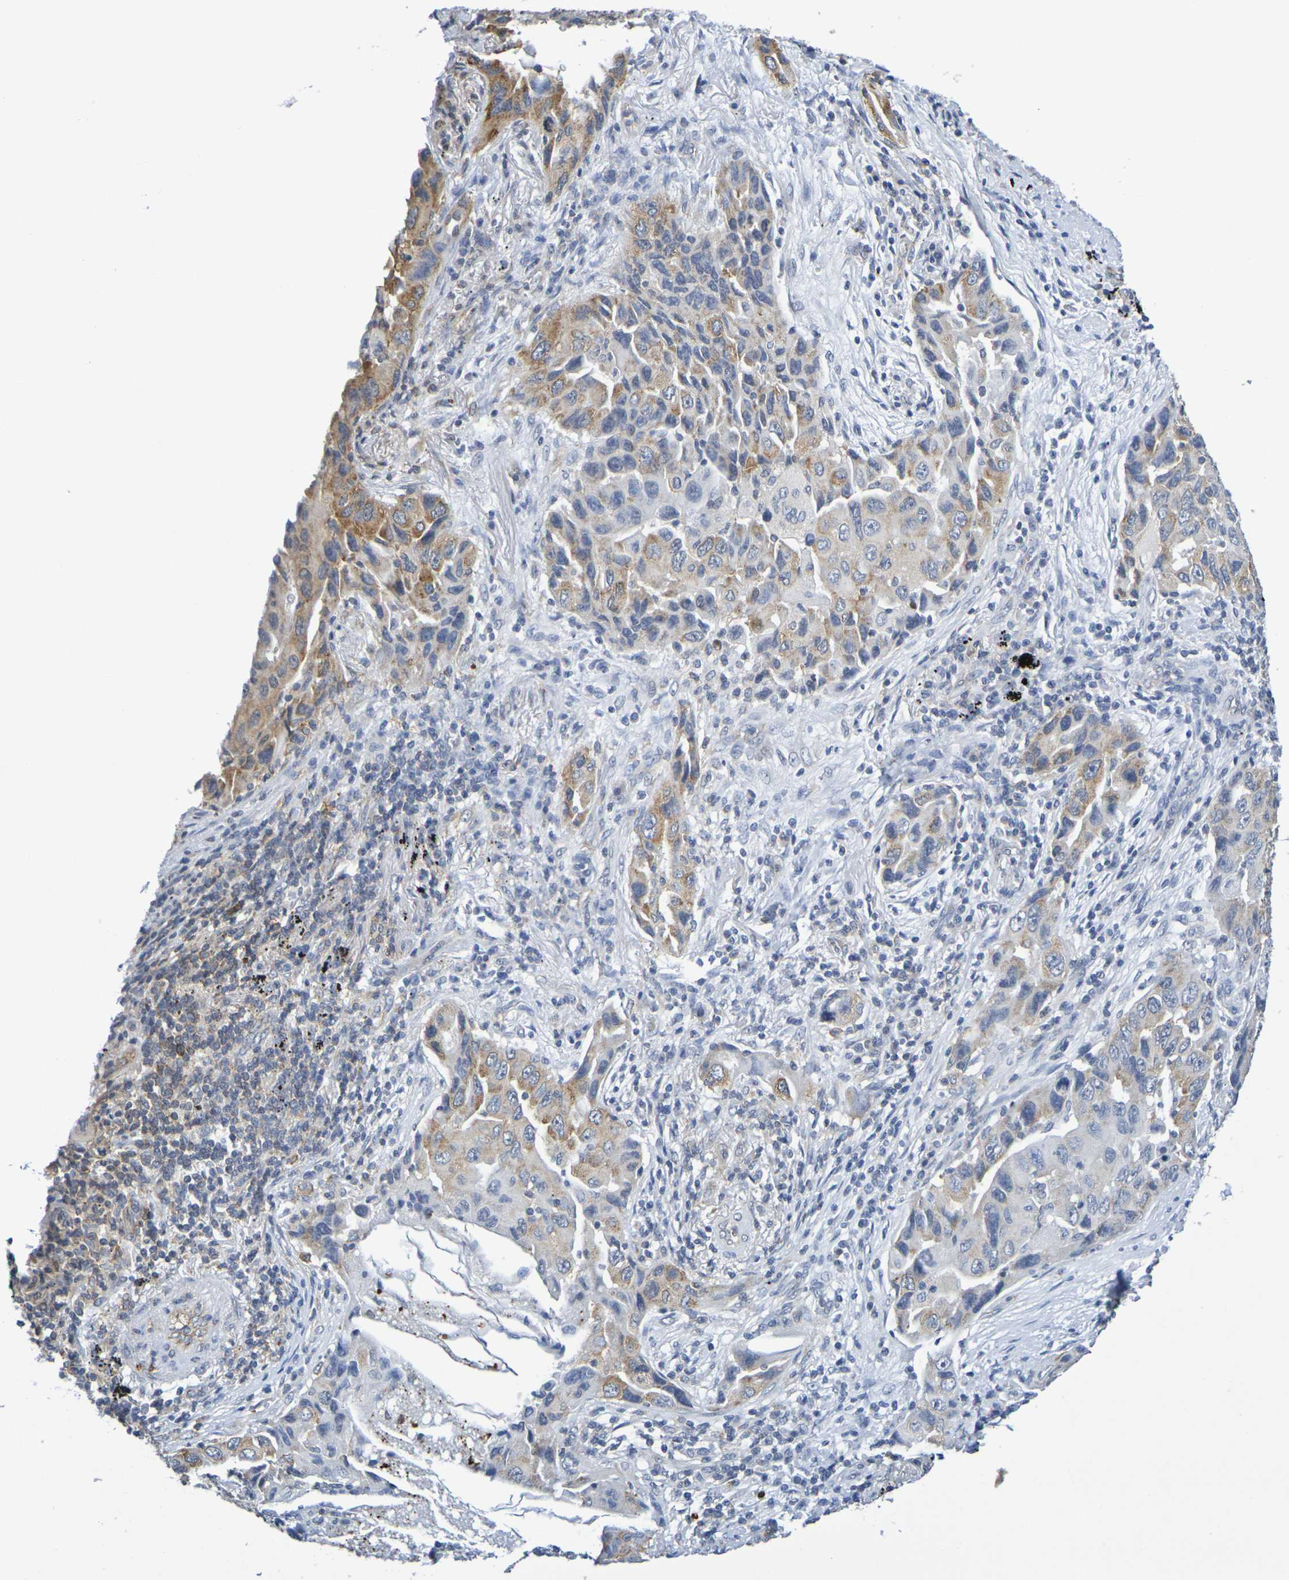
{"staining": {"intensity": "moderate", "quantity": ">75%", "location": "cytoplasmic/membranous"}, "tissue": "lung cancer", "cell_type": "Tumor cells", "image_type": "cancer", "snomed": [{"axis": "morphology", "description": "Adenocarcinoma, NOS"}, {"axis": "topography", "description": "Lung"}], "caption": "Lung cancer was stained to show a protein in brown. There is medium levels of moderate cytoplasmic/membranous staining in about >75% of tumor cells.", "gene": "CHRNB1", "patient": {"sex": "female", "age": 65}}